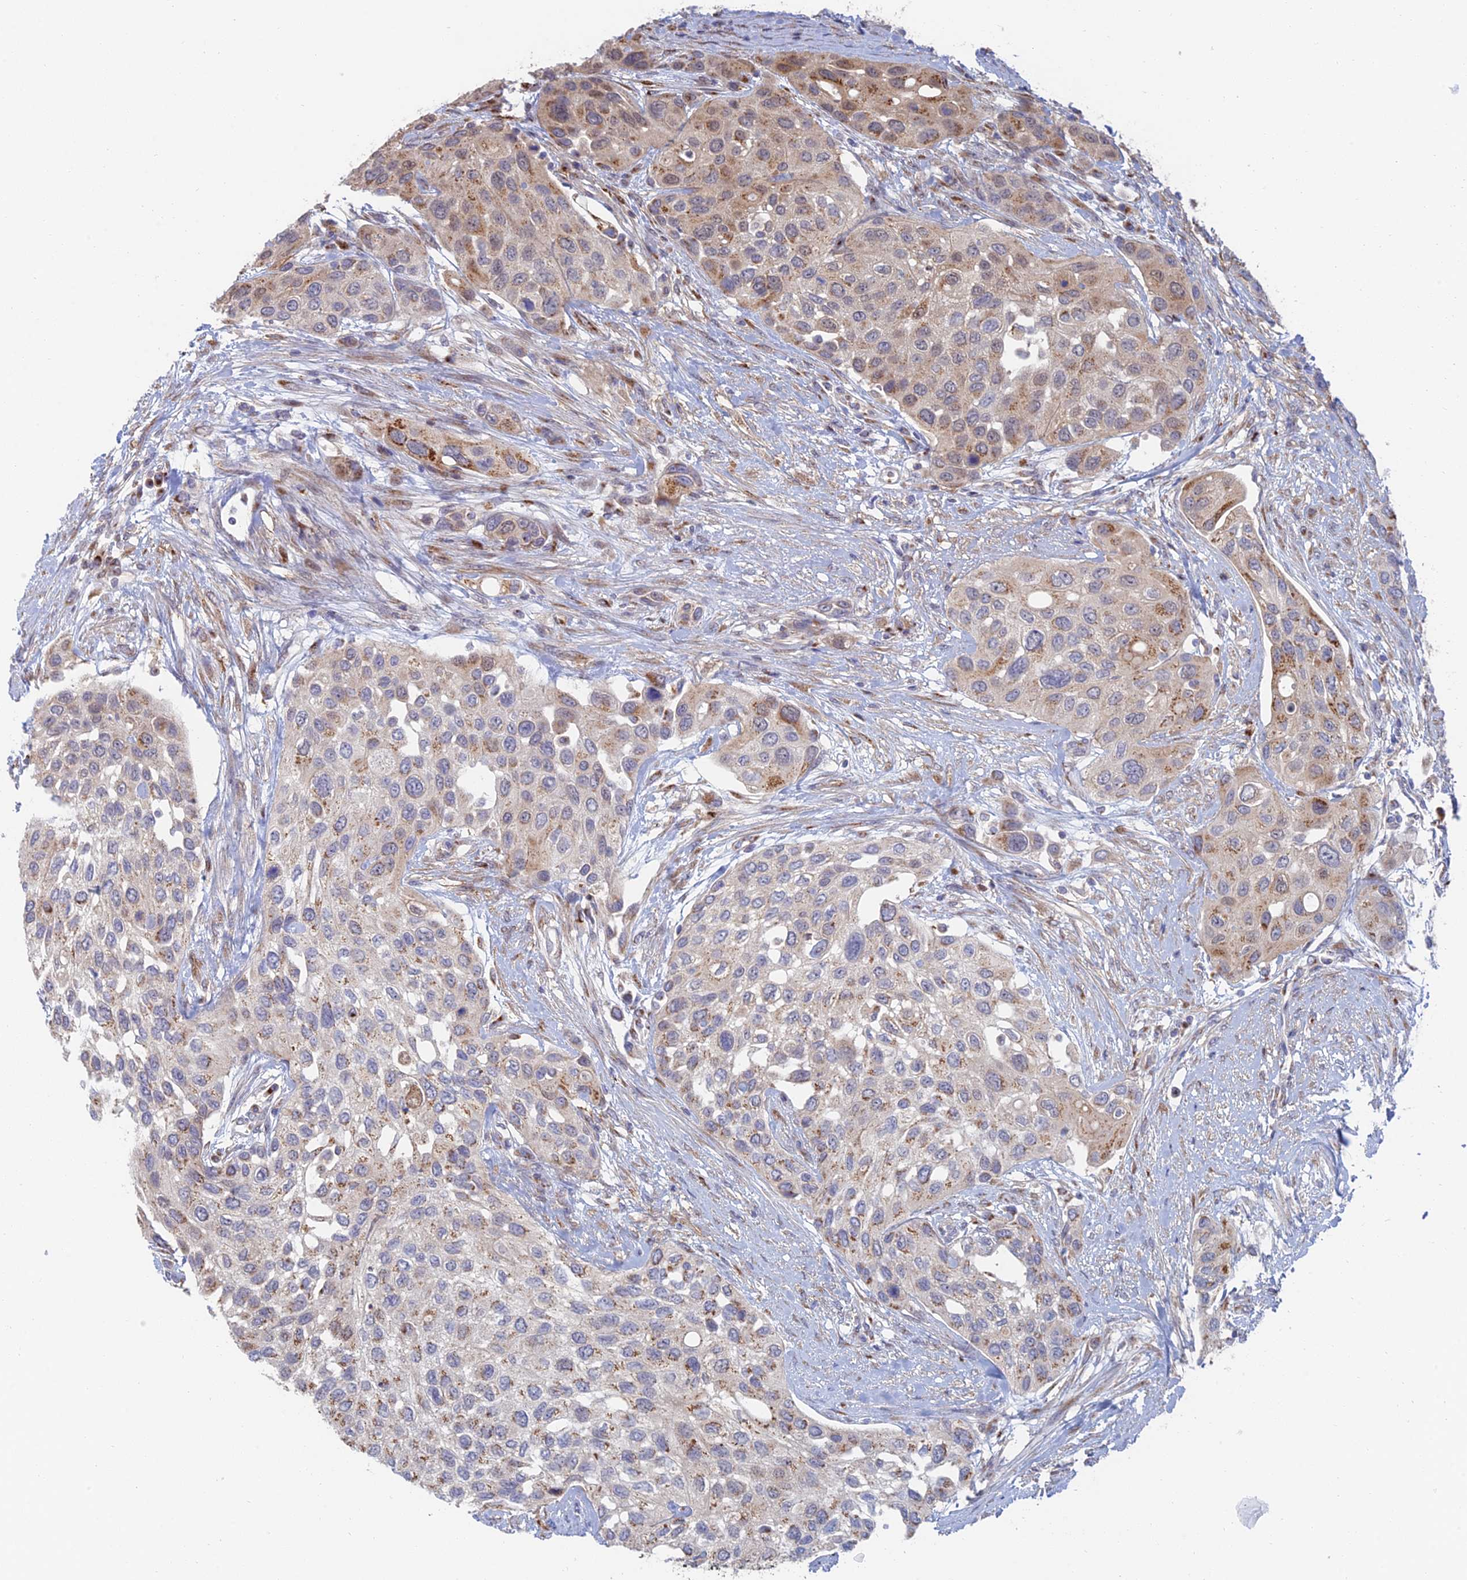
{"staining": {"intensity": "moderate", "quantity": "25%-75%", "location": "cytoplasmic/membranous"}, "tissue": "urothelial cancer", "cell_type": "Tumor cells", "image_type": "cancer", "snomed": [{"axis": "morphology", "description": "Normal tissue, NOS"}, {"axis": "morphology", "description": "Urothelial carcinoma, High grade"}, {"axis": "topography", "description": "Vascular tissue"}, {"axis": "topography", "description": "Urinary bladder"}], "caption": "Protein expression analysis of human urothelial cancer reveals moderate cytoplasmic/membranous expression in approximately 25%-75% of tumor cells.", "gene": "HS2ST1", "patient": {"sex": "female", "age": 56}}